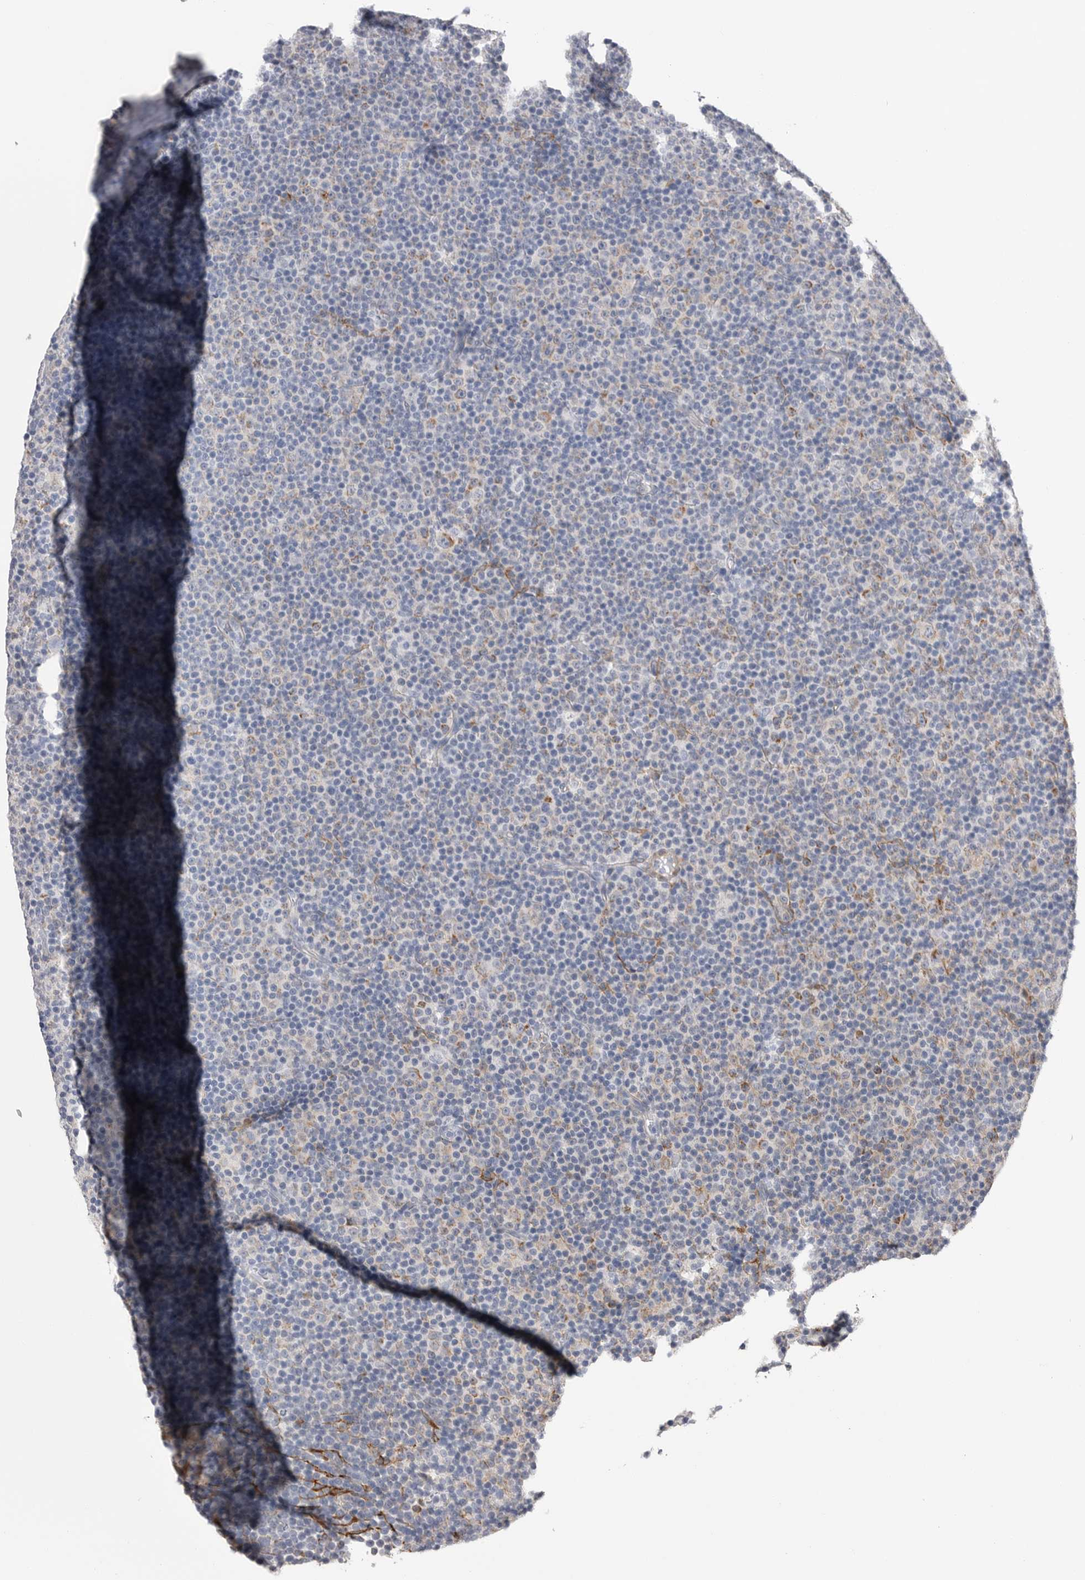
{"staining": {"intensity": "negative", "quantity": "none", "location": "none"}, "tissue": "lymphoma", "cell_type": "Tumor cells", "image_type": "cancer", "snomed": [{"axis": "morphology", "description": "Malignant lymphoma, non-Hodgkin's type, Low grade"}, {"axis": "topography", "description": "Lymph node"}], "caption": "Immunohistochemistry (IHC) of human malignant lymphoma, non-Hodgkin's type (low-grade) shows no positivity in tumor cells.", "gene": "AKAP12", "patient": {"sex": "female", "age": 67}}